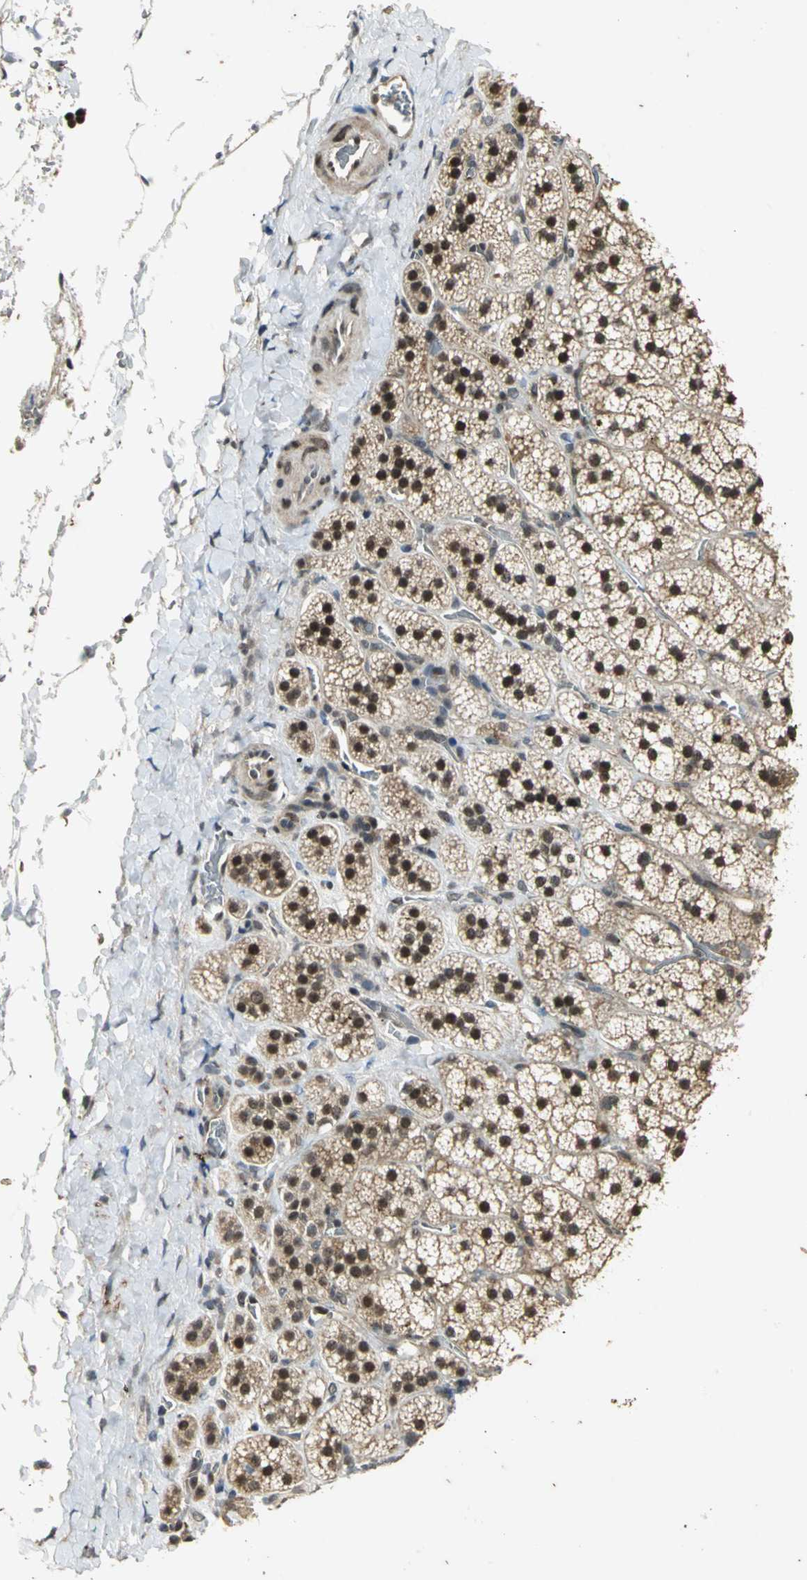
{"staining": {"intensity": "moderate", "quantity": "25%-75%", "location": "nuclear"}, "tissue": "adrenal gland", "cell_type": "Glandular cells", "image_type": "normal", "snomed": [{"axis": "morphology", "description": "Normal tissue, NOS"}, {"axis": "topography", "description": "Adrenal gland"}], "caption": "IHC (DAB (3,3'-diaminobenzidine)) staining of benign human adrenal gland exhibits moderate nuclear protein positivity in about 25%-75% of glandular cells.", "gene": "NOTCH3", "patient": {"sex": "female", "age": 44}}